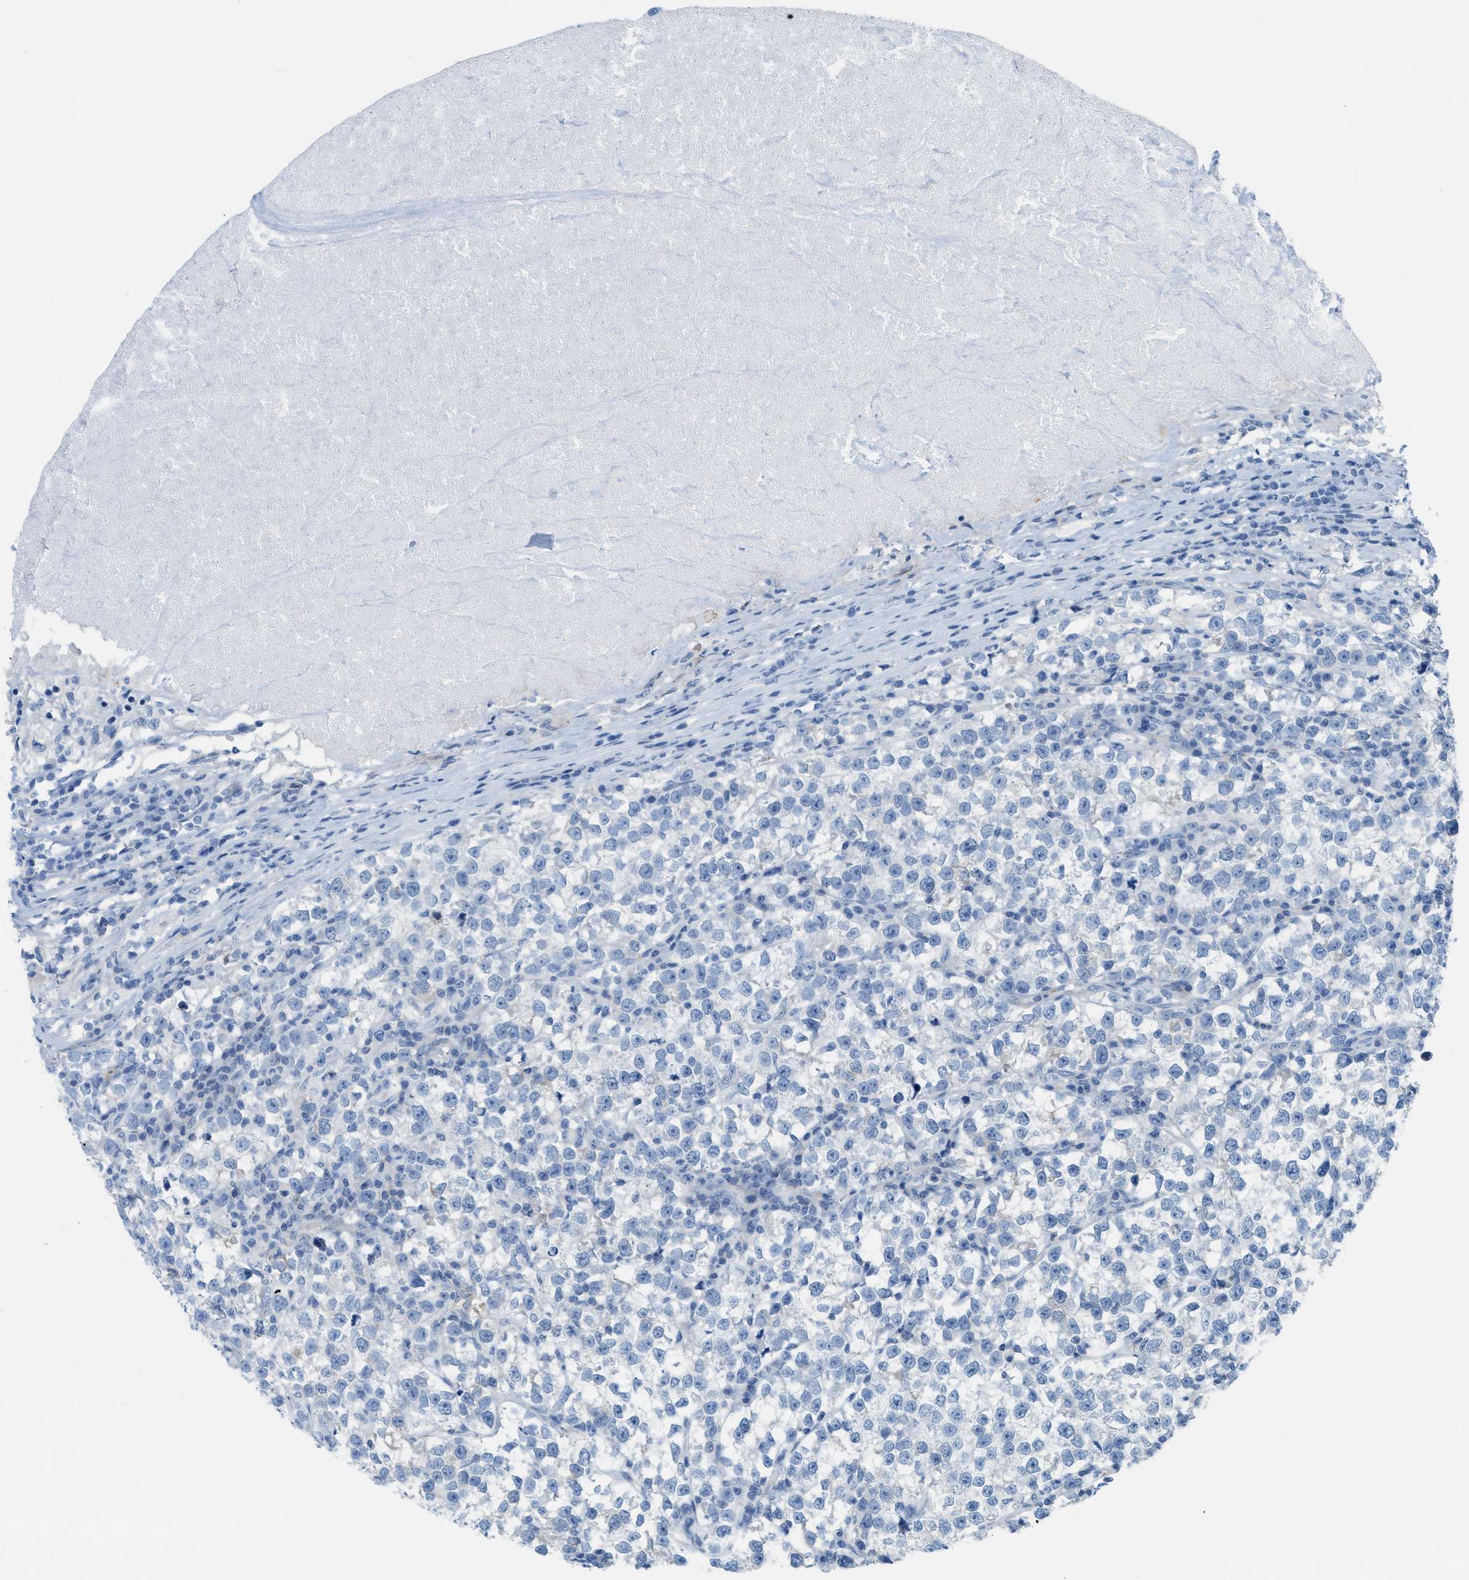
{"staining": {"intensity": "negative", "quantity": "none", "location": "none"}, "tissue": "testis cancer", "cell_type": "Tumor cells", "image_type": "cancer", "snomed": [{"axis": "morphology", "description": "Normal tissue, NOS"}, {"axis": "morphology", "description": "Seminoma, NOS"}, {"axis": "topography", "description": "Testis"}], "caption": "DAB immunohistochemical staining of testis seminoma shows no significant positivity in tumor cells. (Immunohistochemistry (ihc), brightfield microscopy, high magnification).", "gene": "ASGR1", "patient": {"sex": "male", "age": 43}}